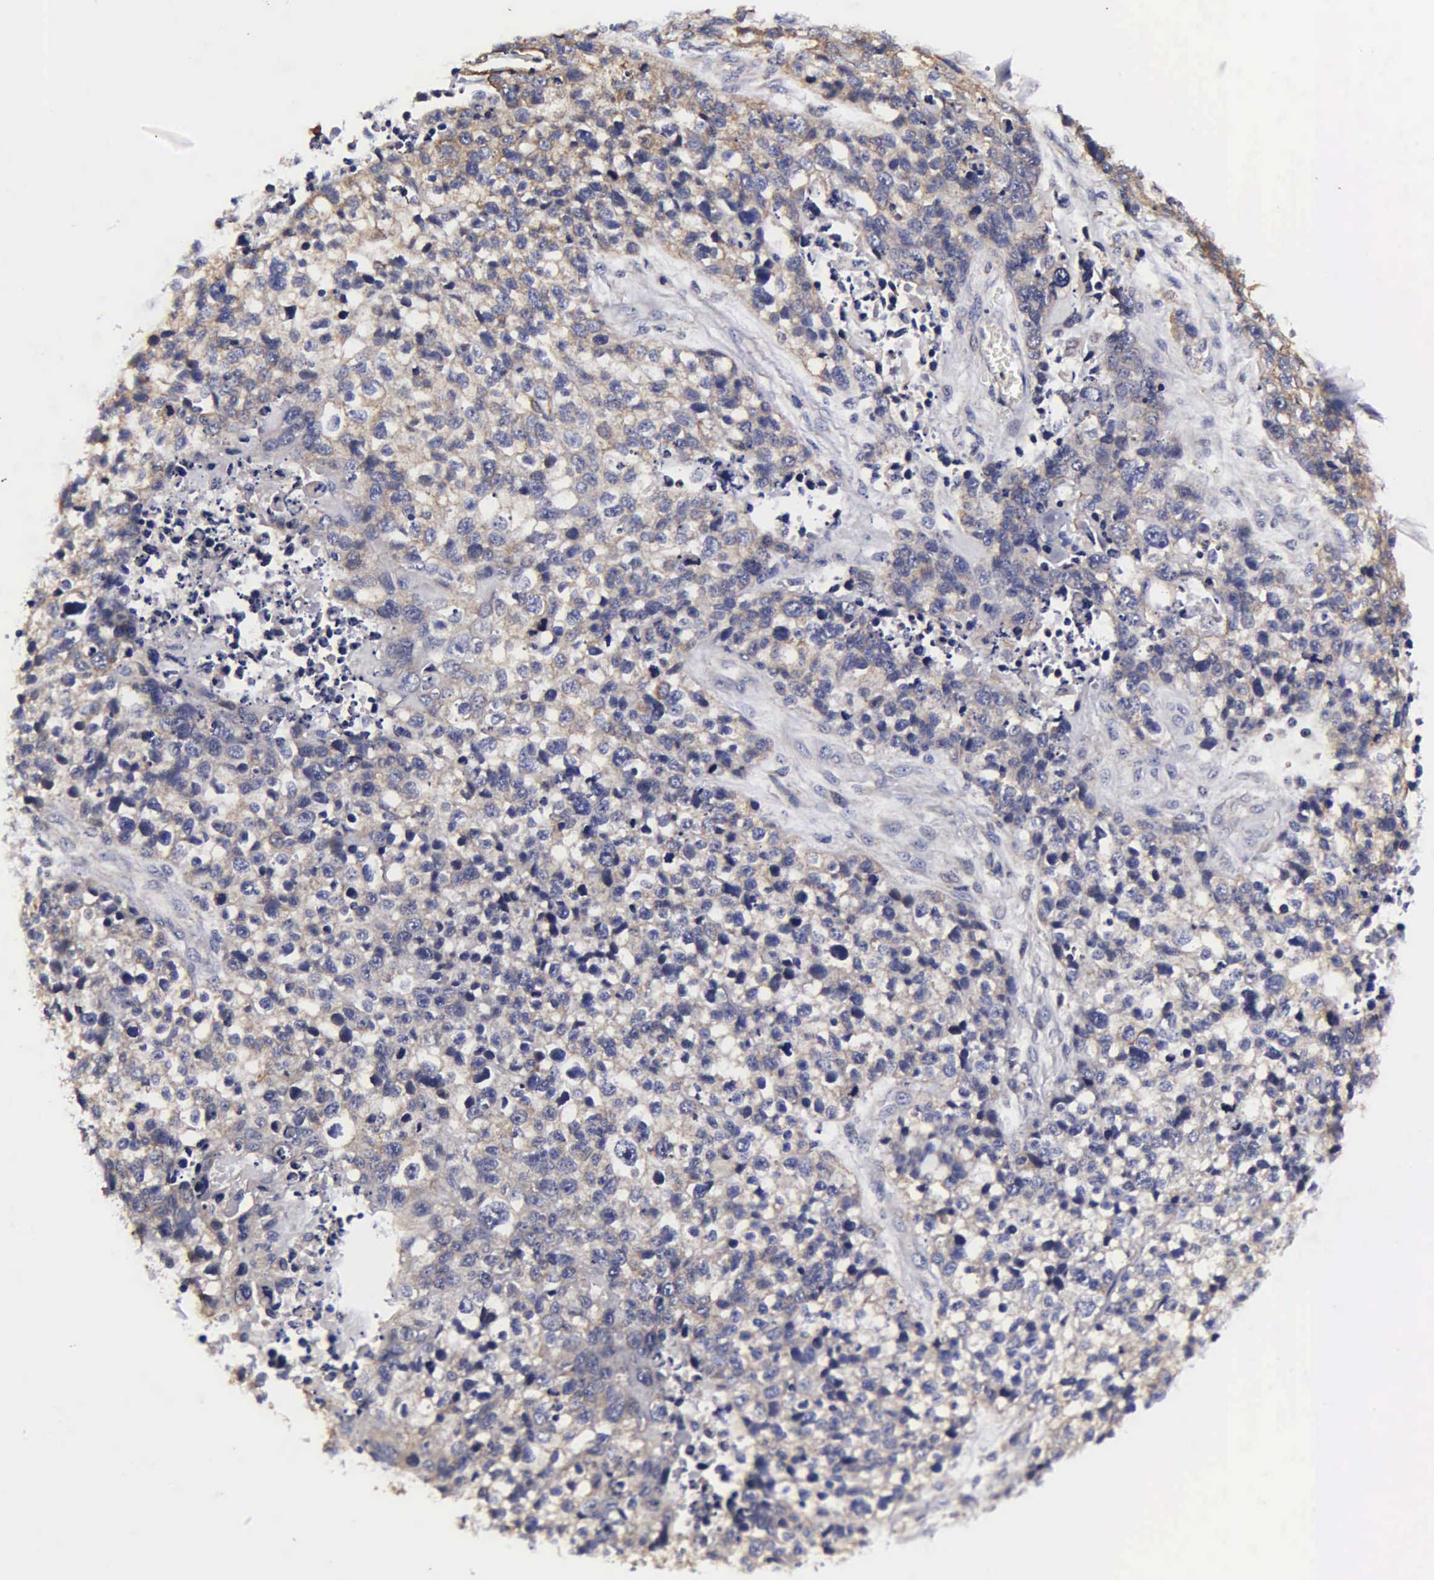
{"staining": {"intensity": "weak", "quantity": "25%-75%", "location": "cytoplasmic/membranous"}, "tissue": "lung cancer", "cell_type": "Tumor cells", "image_type": "cancer", "snomed": [{"axis": "morphology", "description": "Squamous cell carcinoma, NOS"}, {"axis": "topography", "description": "Lymph node"}, {"axis": "topography", "description": "Lung"}], "caption": "Protein expression analysis of human squamous cell carcinoma (lung) reveals weak cytoplasmic/membranous staining in about 25%-75% of tumor cells.", "gene": "PSMA3", "patient": {"sex": "male", "age": 74}}